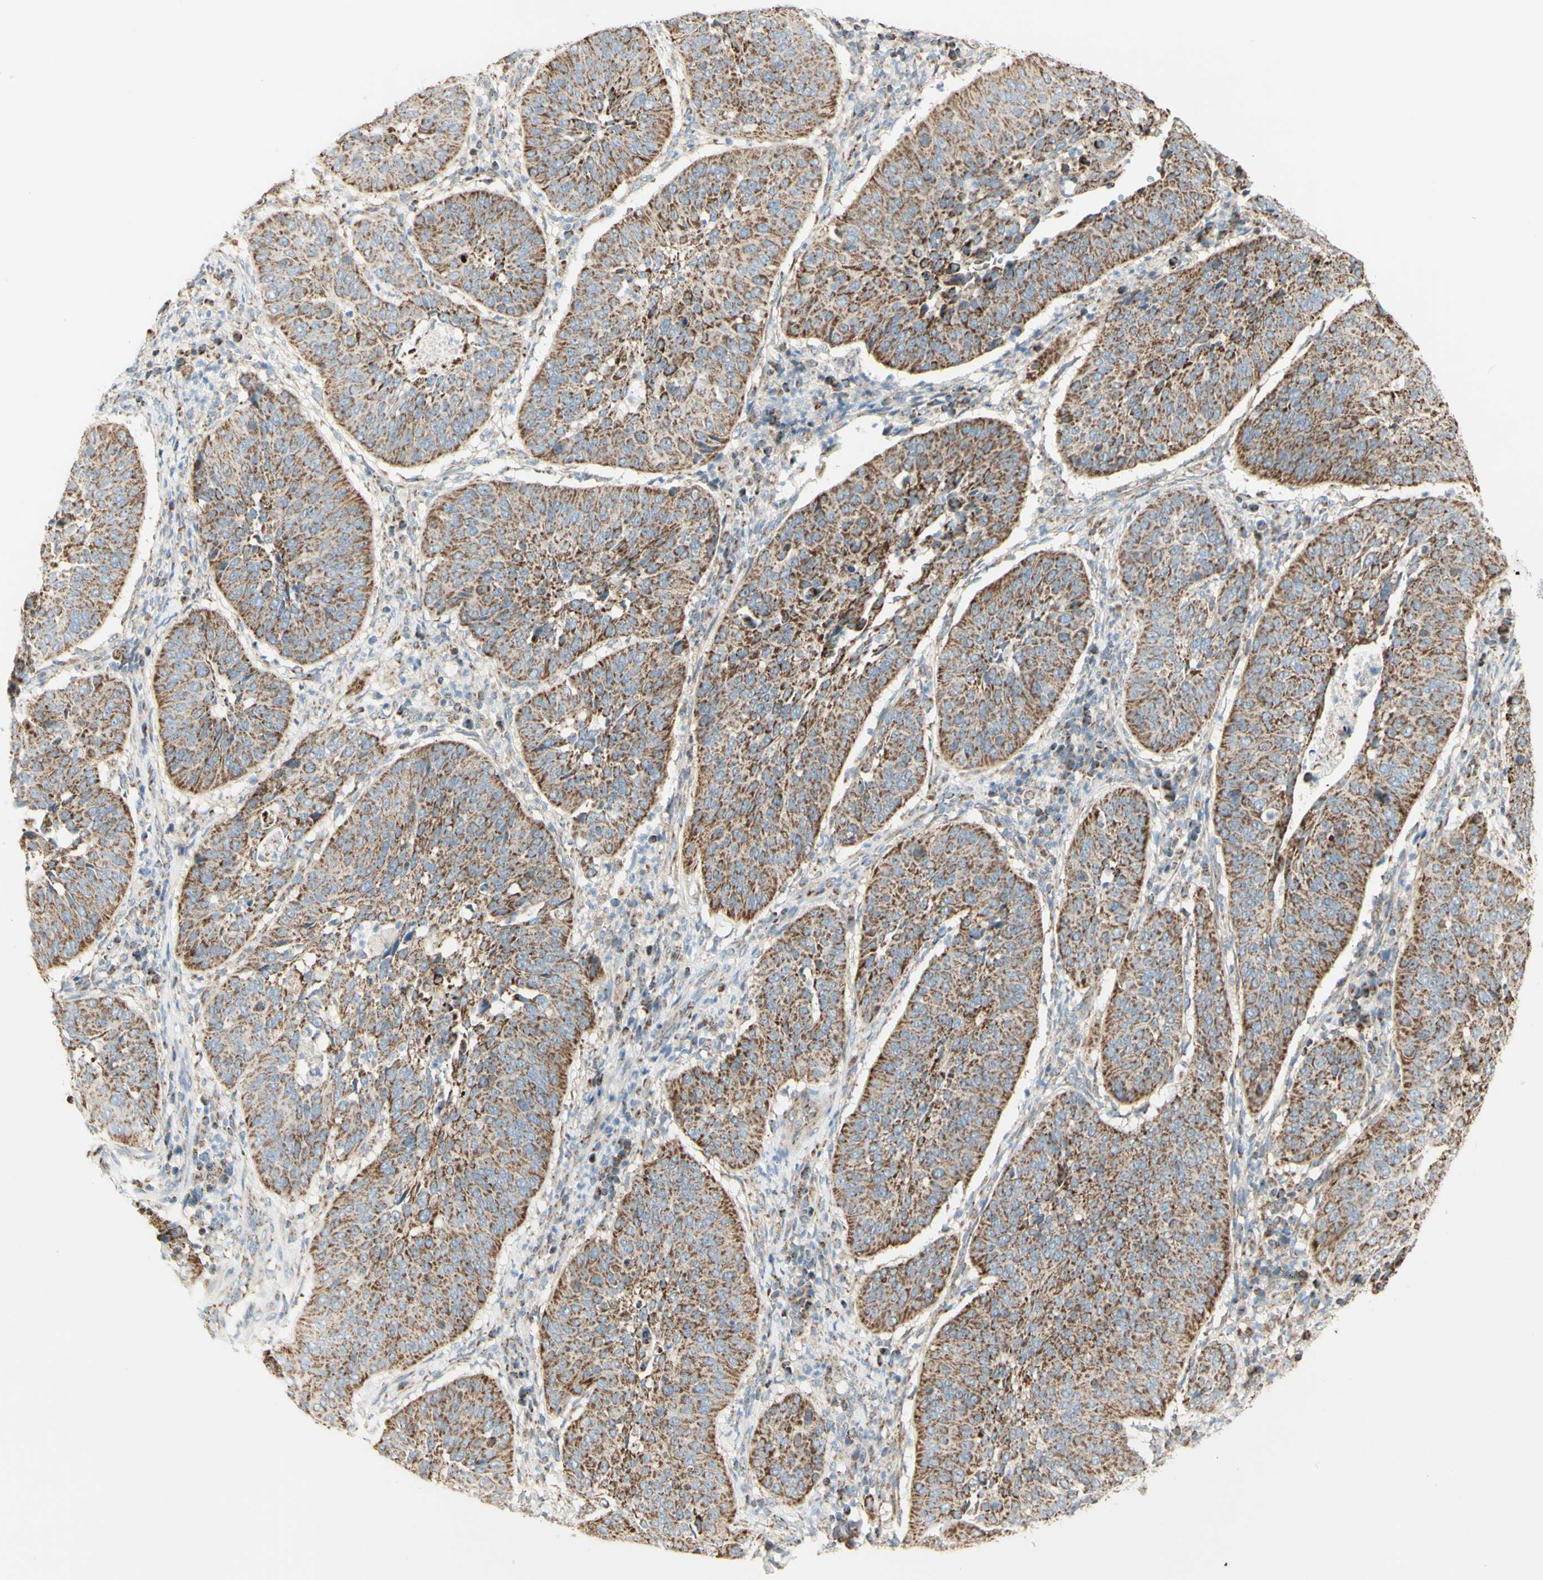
{"staining": {"intensity": "moderate", "quantity": ">75%", "location": "cytoplasmic/membranous"}, "tissue": "cervical cancer", "cell_type": "Tumor cells", "image_type": "cancer", "snomed": [{"axis": "morphology", "description": "Normal tissue, NOS"}, {"axis": "morphology", "description": "Squamous cell carcinoma, NOS"}, {"axis": "topography", "description": "Cervix"}], "caption": "Cervical squamous cell carcinoma was stained to show a protein in brown. There is medium levels of moderate cytoplasmic/membranous expression in about >75% of tumor cells. (DAB IHC, brown staining for protein, blue staining for nuclei).", "gene": "LETM1", "patient": {"sex": "female", "age": 39}}